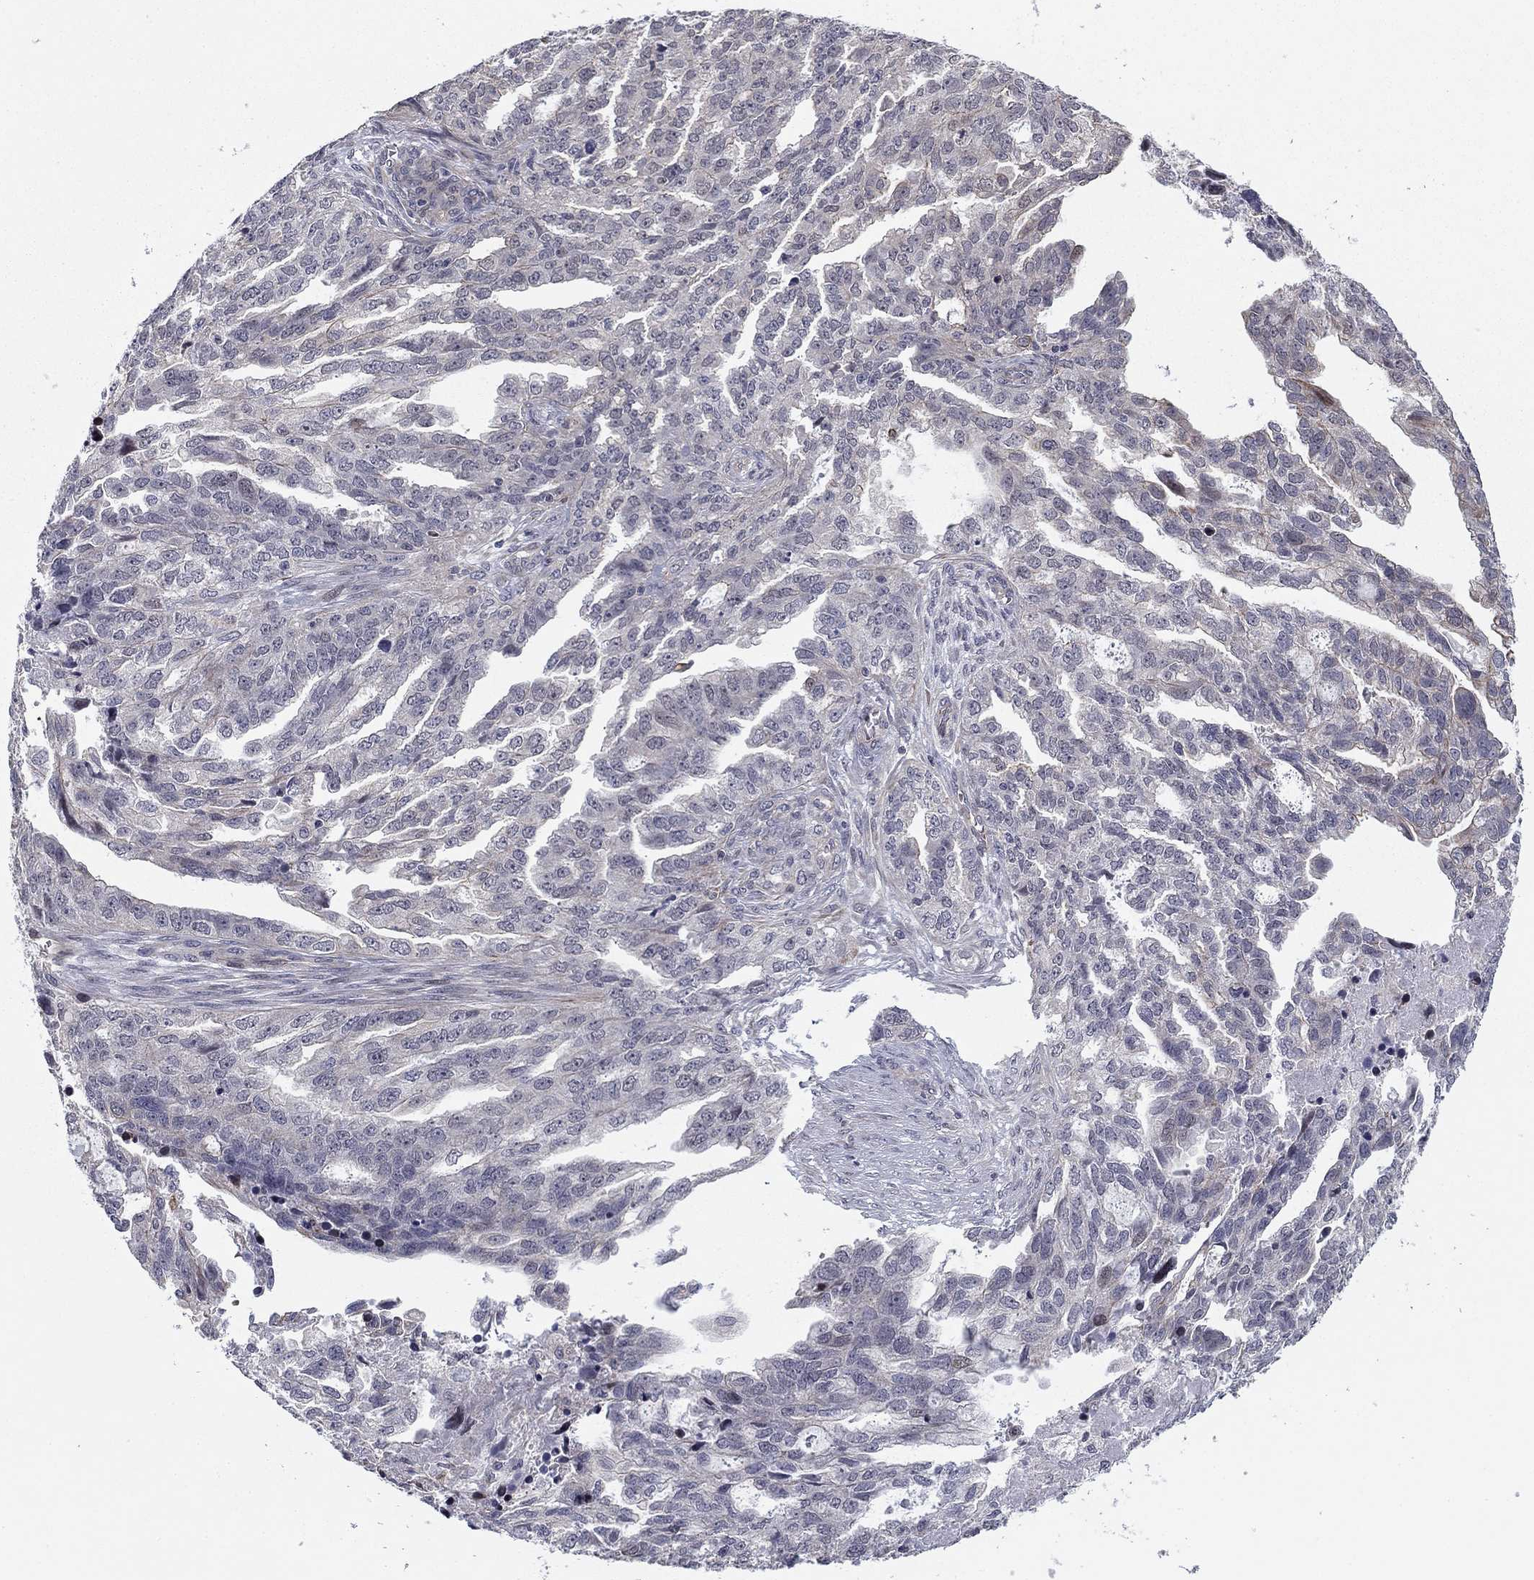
{"staining": {"intensity": "negative", "quantity": "none", "location": "none"}, "tissue": "ovarian cancer", "cell_type": "Tumor cells", "image_type": "cancer", "snomed": [{"axis": "morphology", "description": "Cystadenocarcinoma, serous, NOS"}, {"axis": "topography", "description": "Ovary"}], "caption": "Immunohistochemistry of human ovarian cancer (serous cystadenocarcinoma) displays no positivity in tumor cells. (DAB immunohistochemistry, high magnification).", "gene": "BCL11A", "patient": {"sex": "female", "age": 51}}